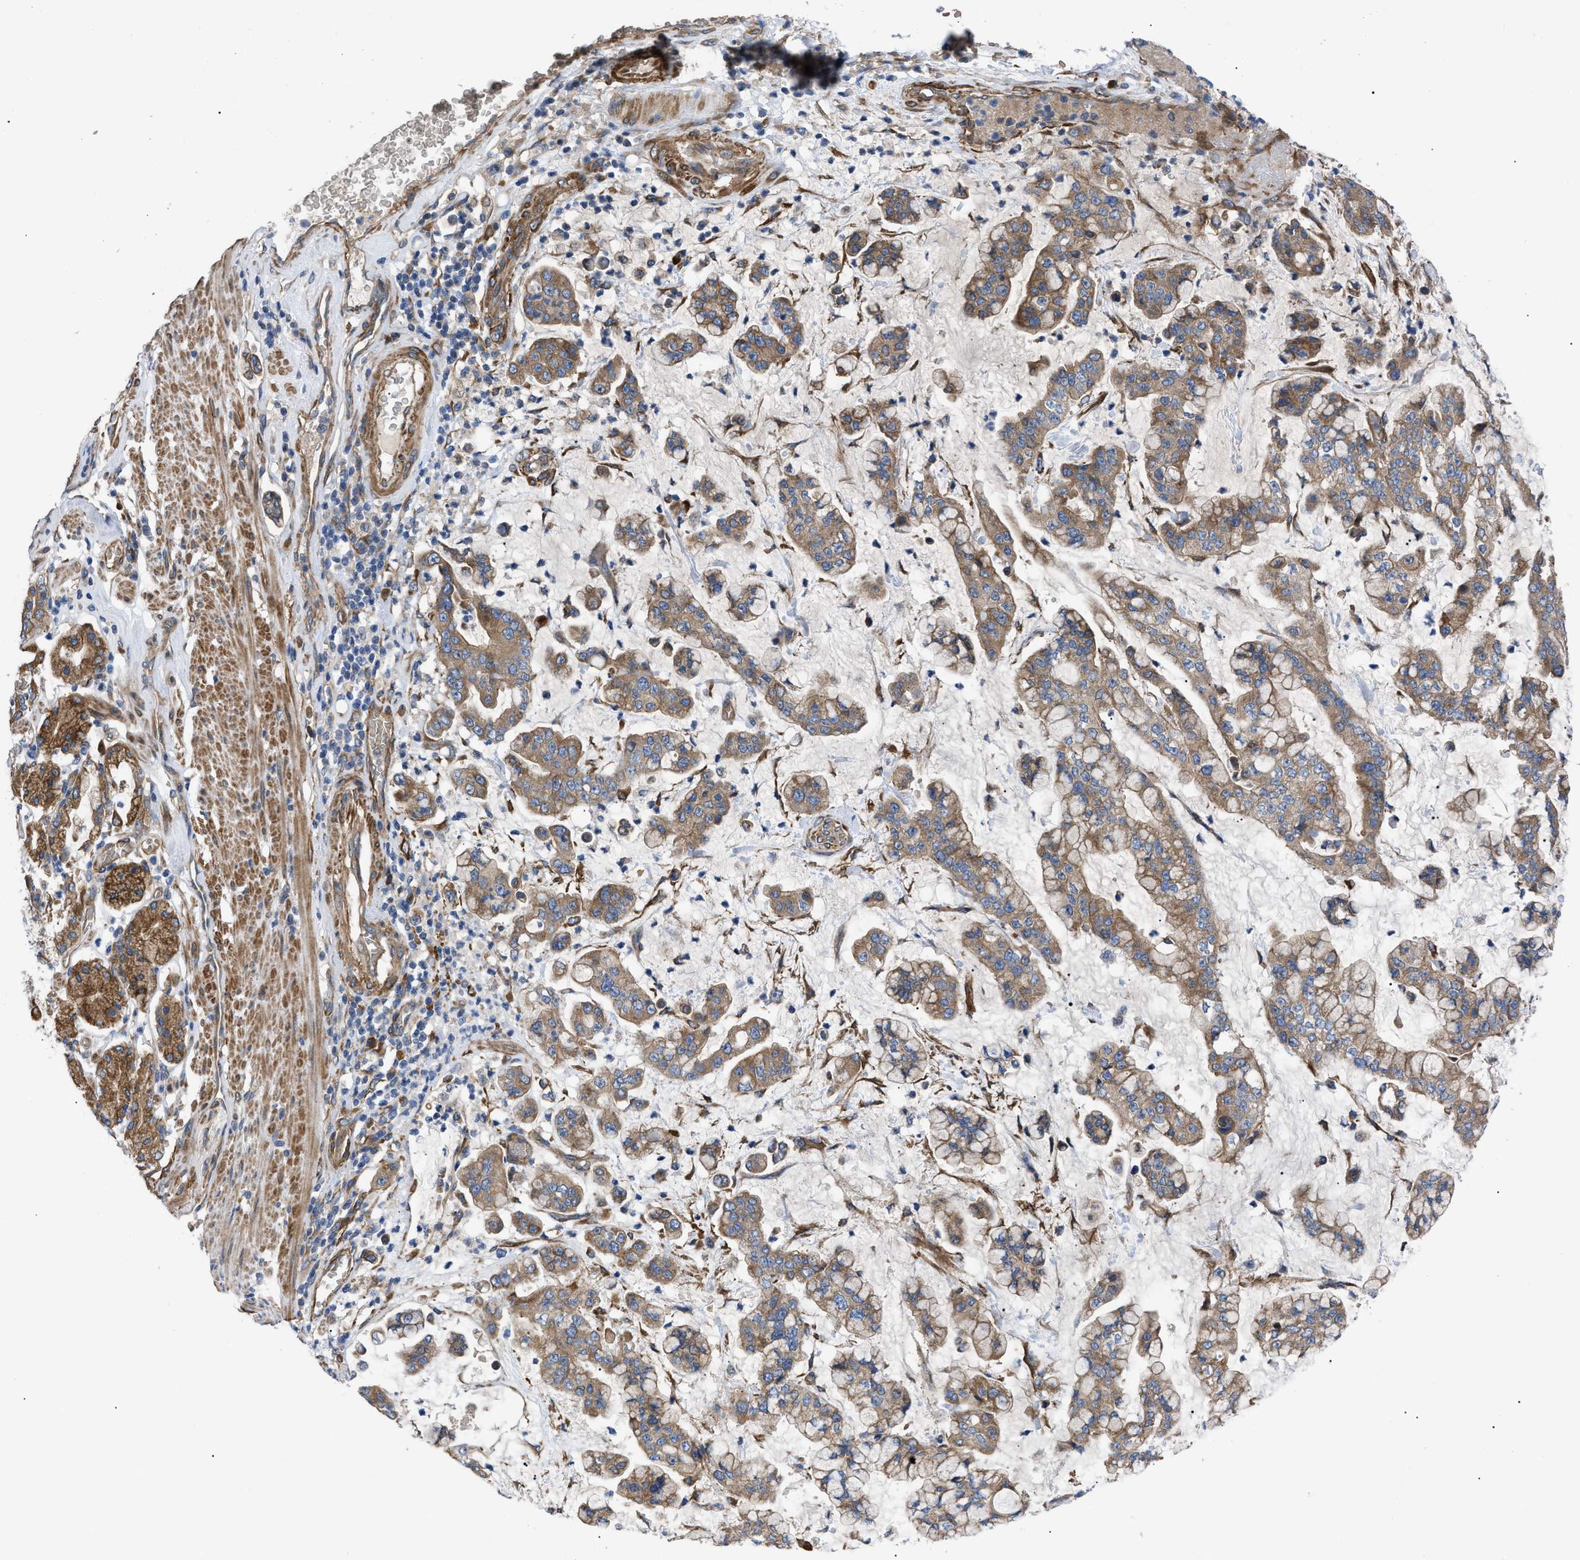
{"staining": {"intensity": "moderate", "quantity": ">75%", "location": "cytoplasmic/membranous"}, "tissue": "stomach cancer", "cell_type": "Tumor cells", "image_type": "cancer", "snomed": [{"axis": "morphology", "description": "Normal tissue, NOS"}, {"axis": "morphology", "description": "Adenocarcinoma, NOS"}, {"axis": "topography", "description": "Stomach, upper"}, {"axis": "topography", "description": "Stomach"}], "caption": "This photomicrograph exhibits stomach adenocarcinoma stained with immunohistochemistry to label a protein in brown. The cytoplasmic/membranous of tumor cells show moderate positivity for the protein. Nuclei are counter-stained blue.", "gene": "MYO10", "patient": {"sex": "male", "age": 76}}